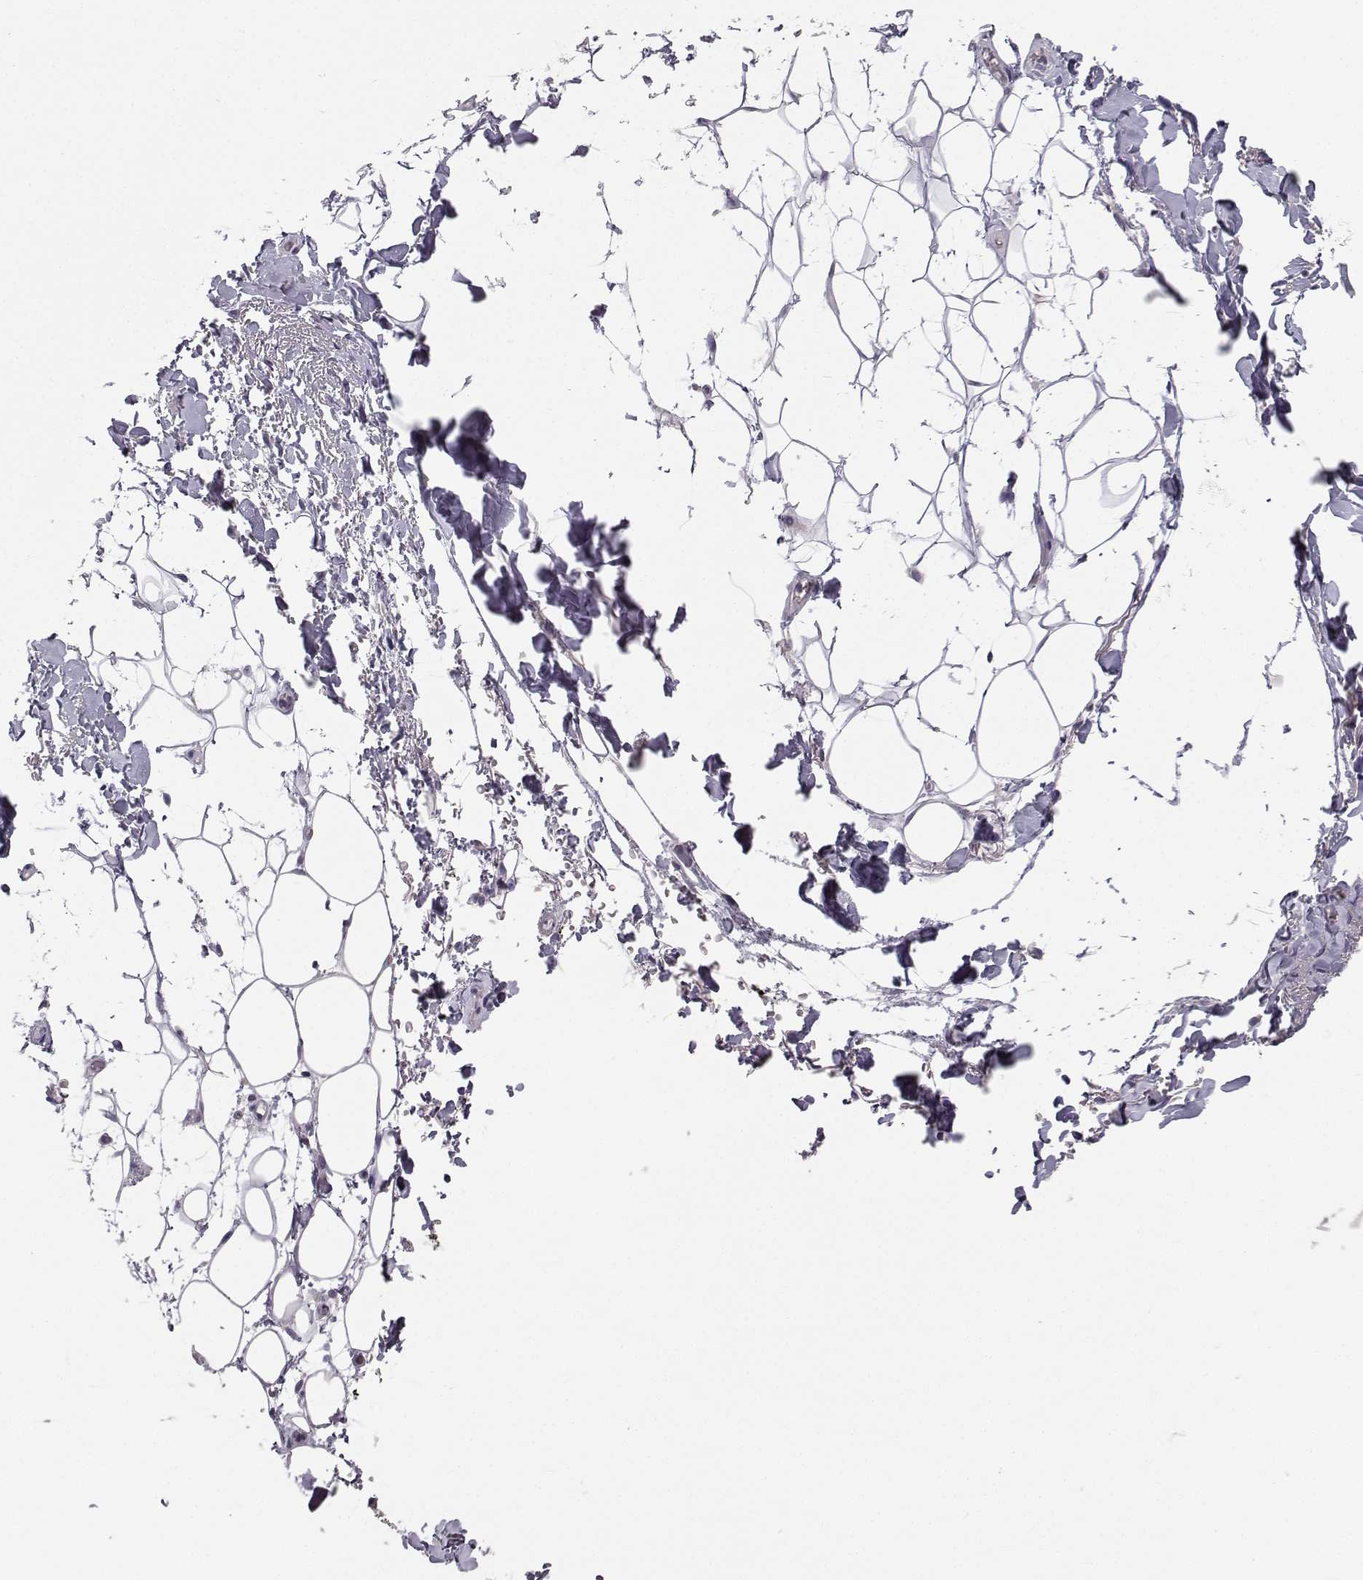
{"staining": {"intensity": "negative", "quantity": "none", "location": "none"}, "tissue": "adipose tissue", "cell_type": "Adipocytes", "image_type": "normal", "snomed": [{"axis": "morphology", "description": "Normal tissue, NOS"}, {"axis": "topography", "description": "Anal"}, {"axis": "topography", "description": "Peripheral nerve tissue"}], "caption": "Immunohistochemistry micrograph of unremarkable adipose tissue: adipose tissue stained with DAB (3,3'-diaminobenzidine) reveals no significant protein expression in adipocytes.", "gene": "SYCE1", "patient": {"sex": "male", "age": 53}}